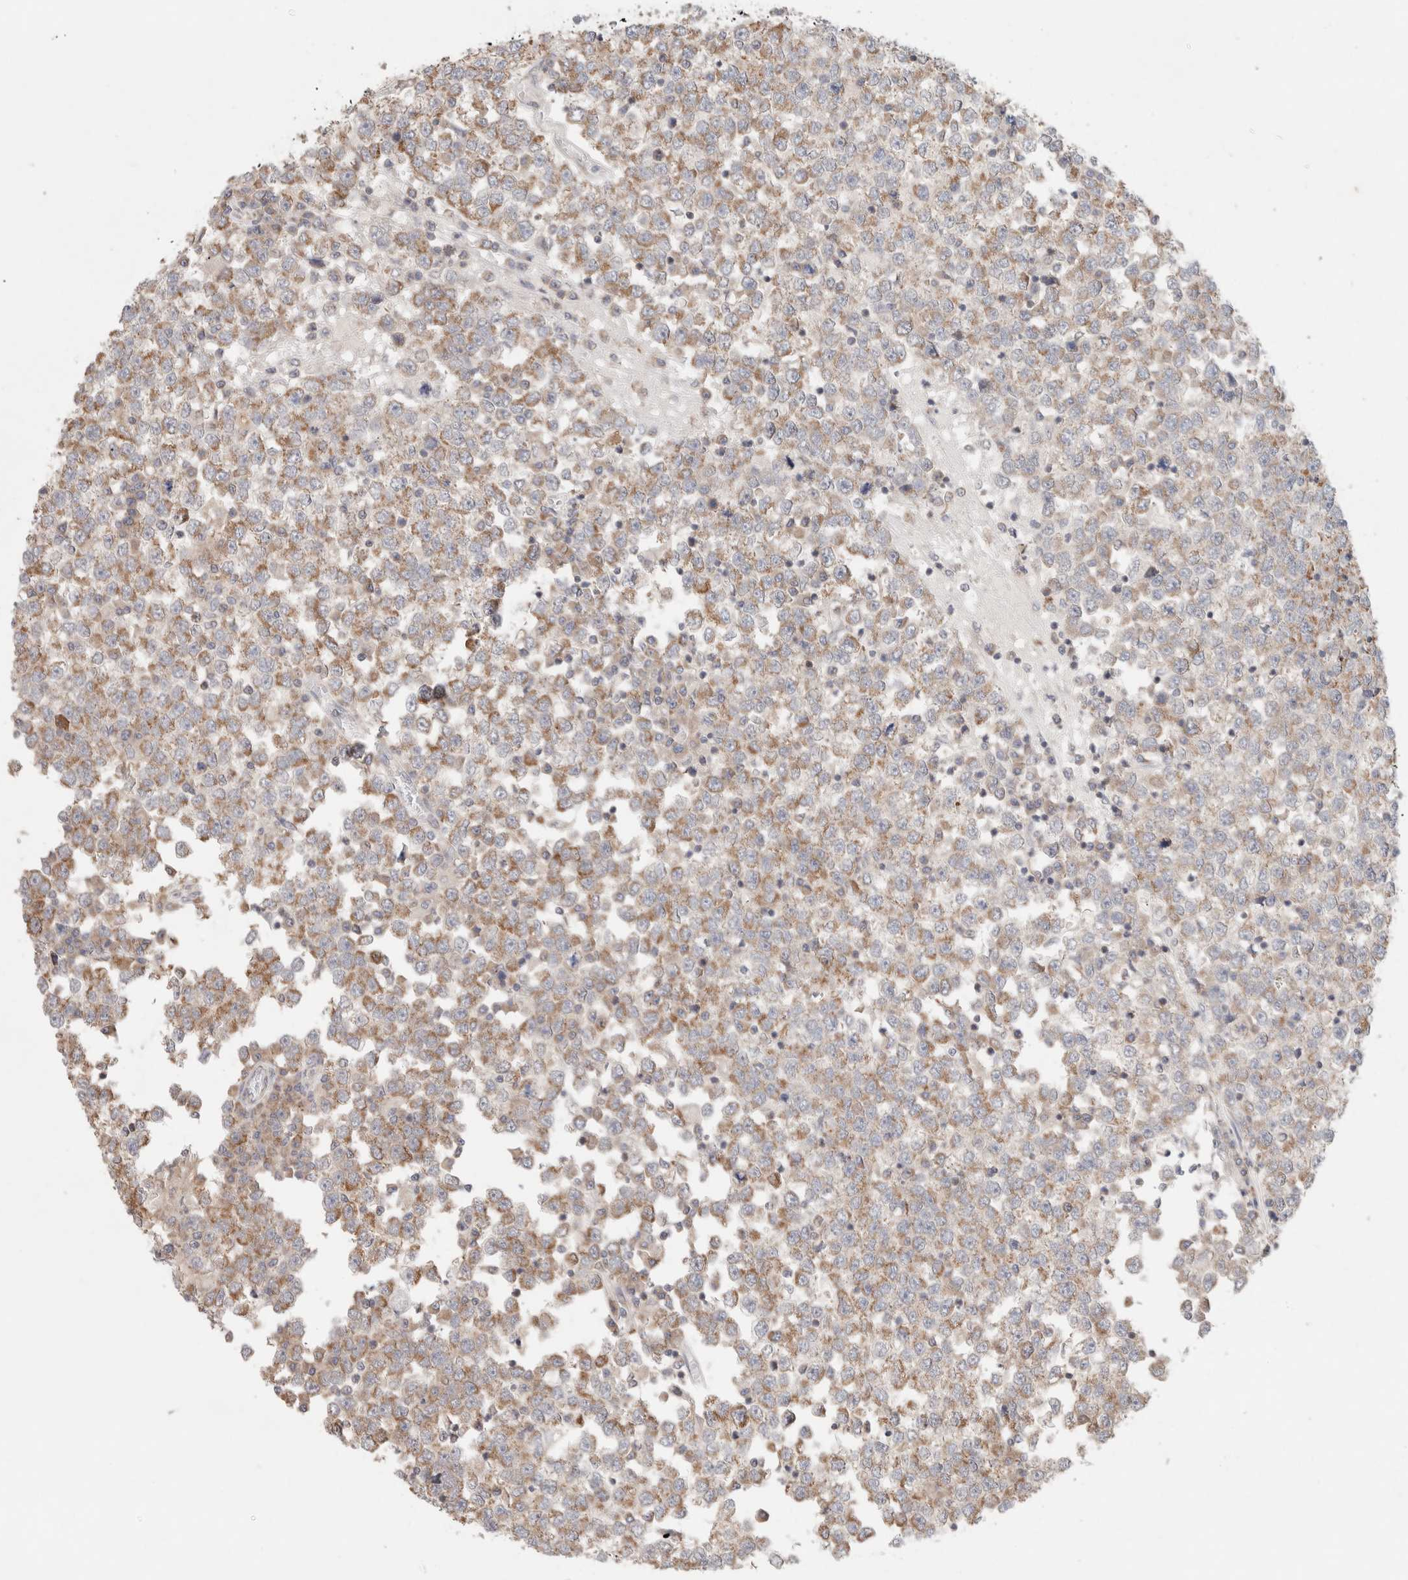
{"staining": {"intensity": "moderate", "quantity": ">75%", "location": "cytoplasmic/membranous"}, "tissue": "testis cancer", "cell_type": "Tumor cells", "image_type": "cancer", "snomed": [{"axis": "morphology", "description": "Seminoma, NOS"}, {"axis": "topography", "description": "Testis"}], "caption": "Testis cancer tissue demonstrates moderate cytoplasmic/membranous staining in about >75% of tumor cells, visualized by immunohistochemistry. Ihc stains the protein of interest in brown and the nuclei are stained blue.", "gene": "ERI3", "patient": {"sex": "male", "age": 65}}